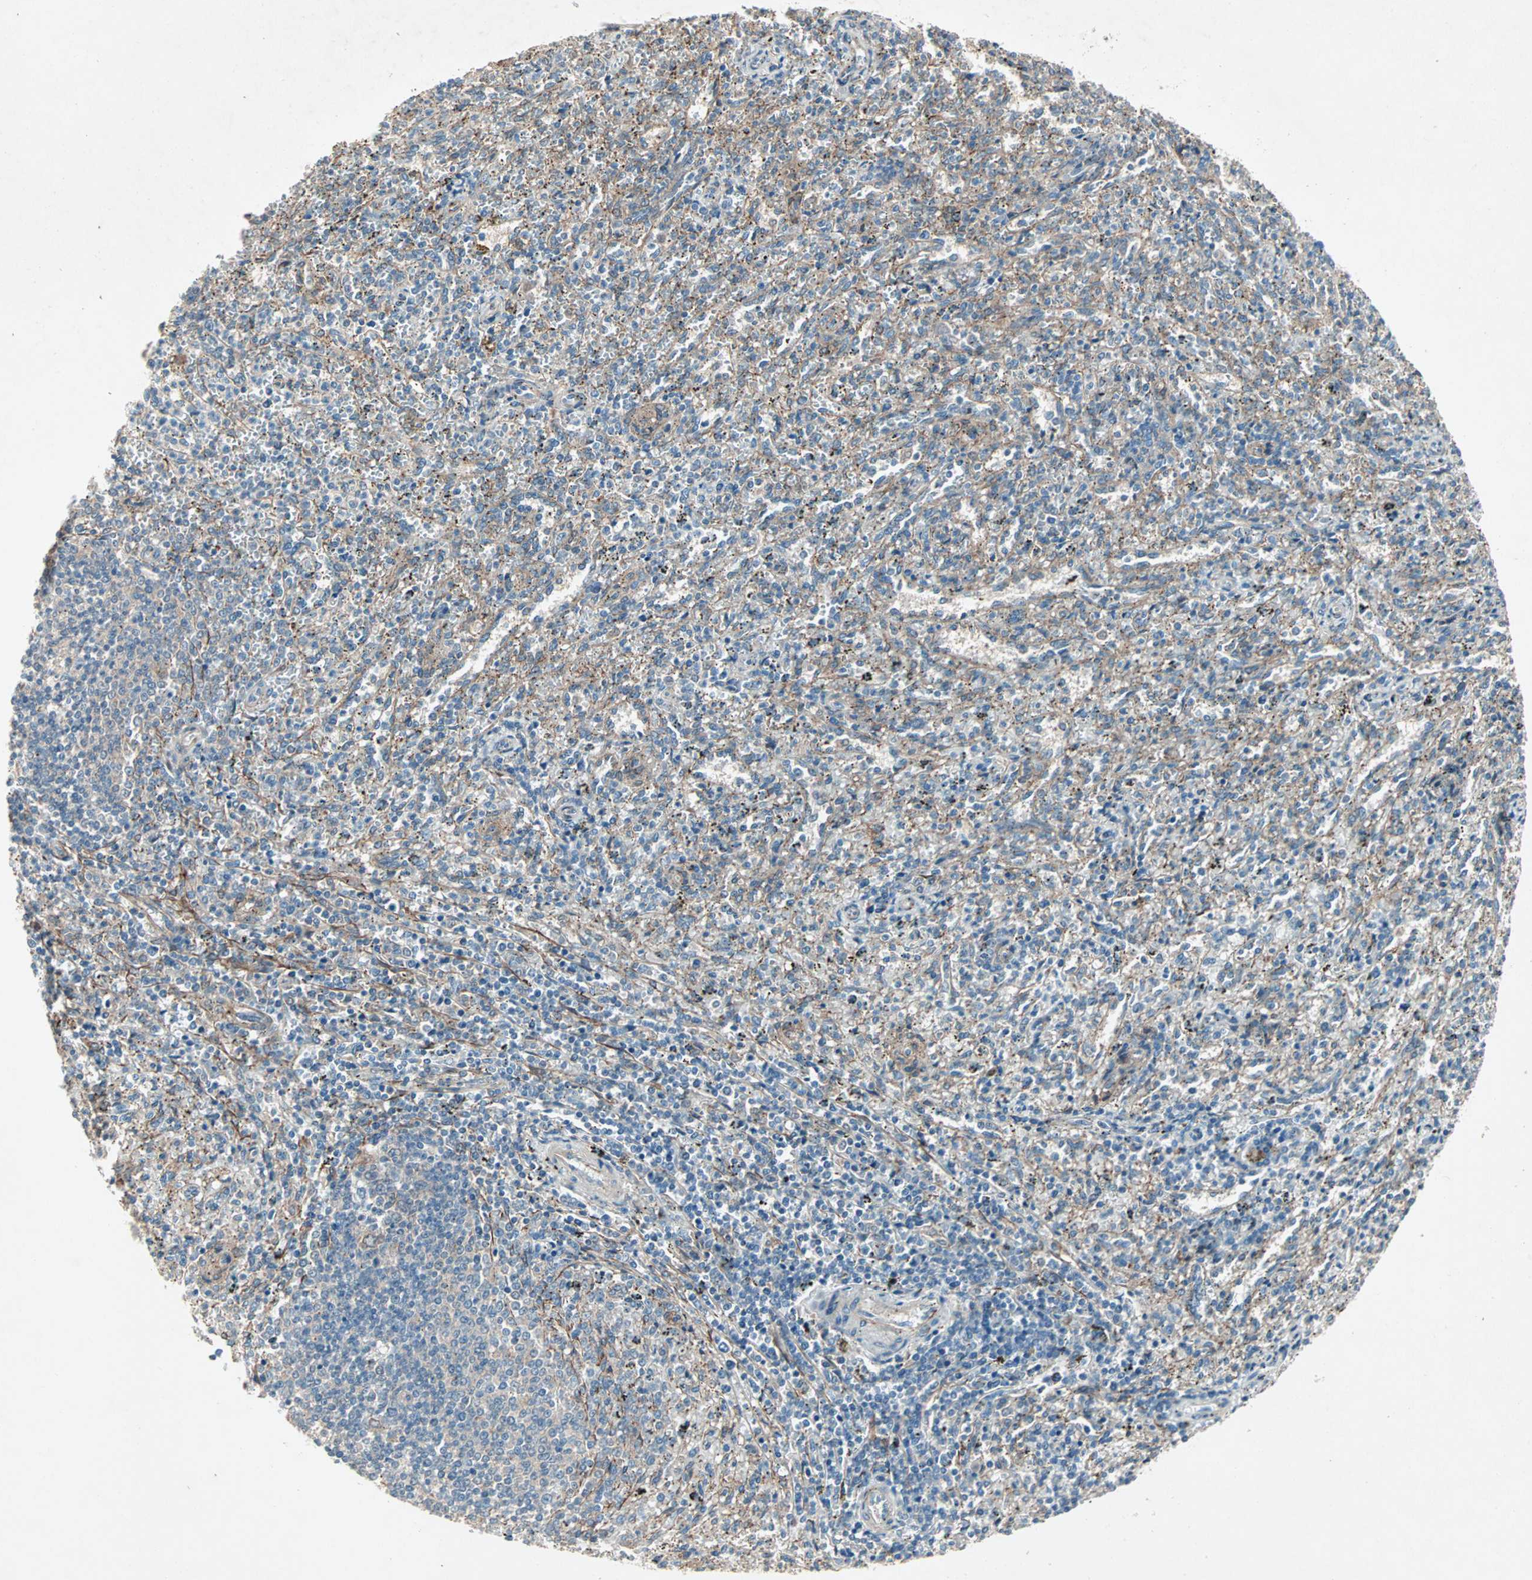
{"staining": {"intensity": "negative", "quantity": "none", "location": "none"}, "tissue": "spleen", "cell_type": "Cells in red pulp", "image_type": "normal", "snomed": [{"axis": "morphology", "description": "Normal tissue, NOS"}, {"axis": "topography", "description": "Spleen"}], "caption": "The immunohistochemistry photomicrograph has no significant expression in cells in red pulp of spleen.", "gene": "SDSL", "patient": {"sex": "female", "age": 10}}